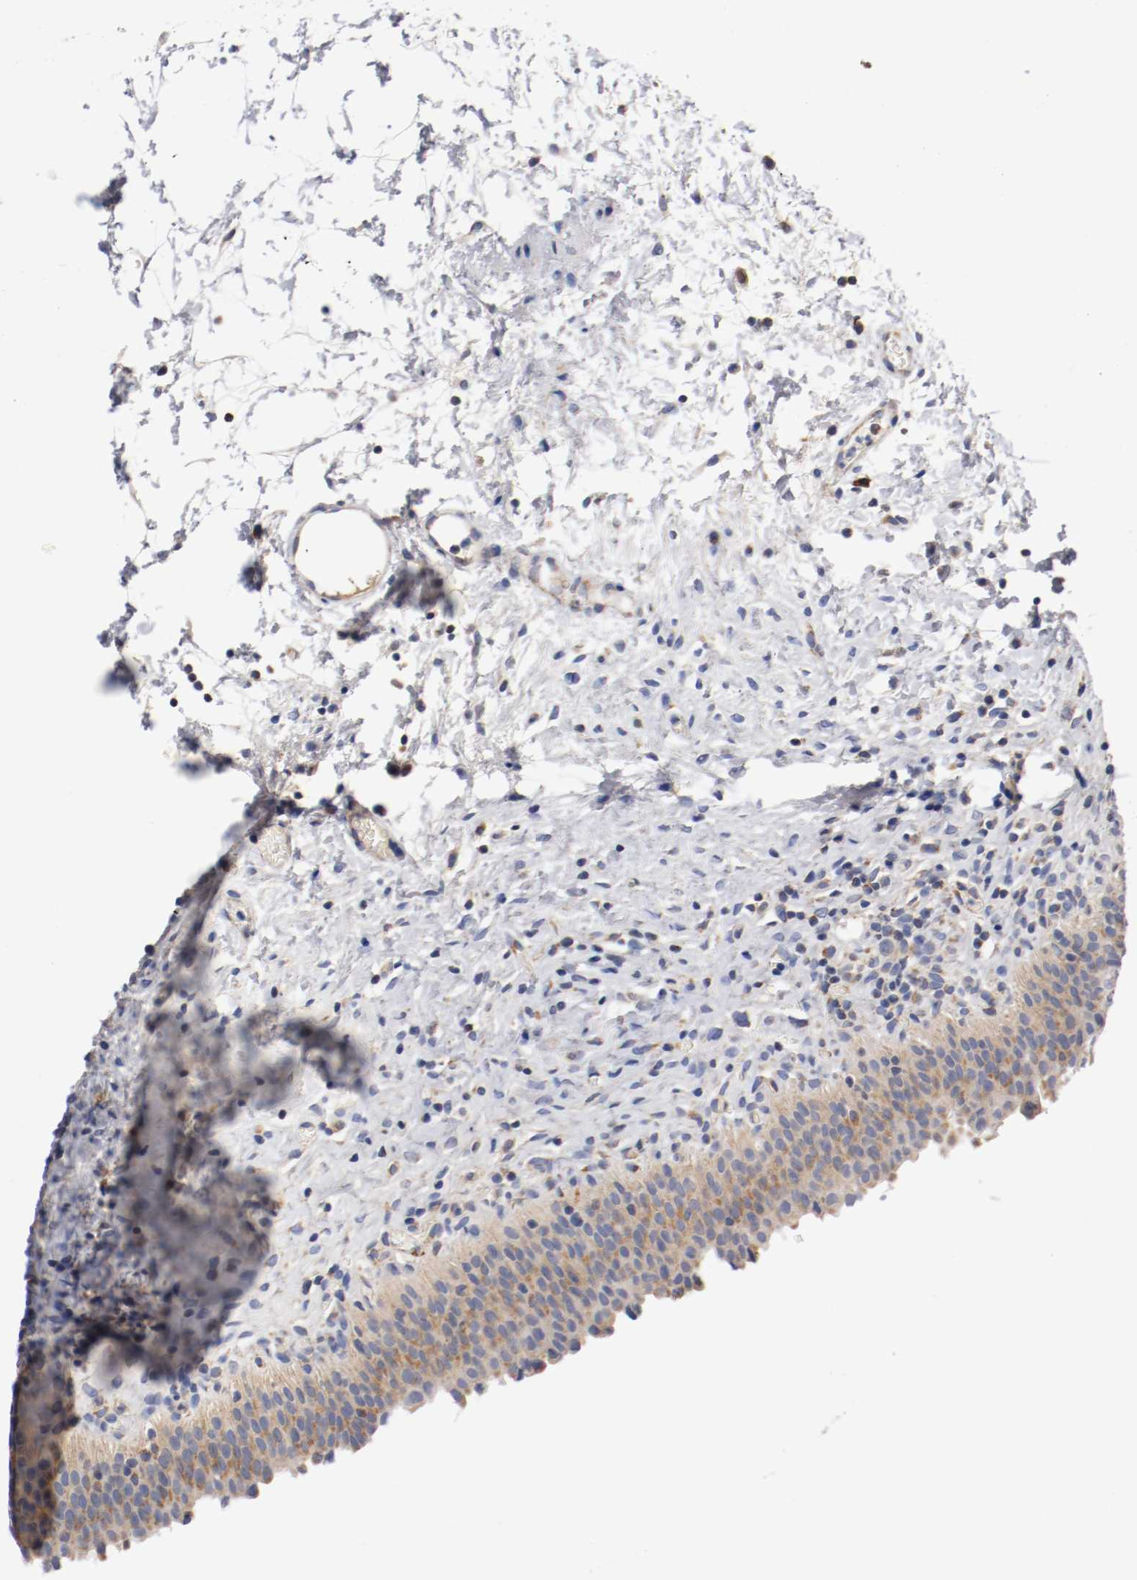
{"staining": {"intensity": "weak", "quantity": "25%-75%", "location": "cytoplasmic/membranous"}, "tissue": "urinary bladder", "cell_type": "Urothelial cells", "image_type": "normal", "snomed": [{"axis": "morphology", "description": "Normal tissue, NOS"}, {"axis": "topography", "description": "Urinary bladder"}], "caption": "IHC photomicrograph of normal human urinary bladder stained for a protein (brown), which shows low levels of weak cytoplasmic/membranous positivity in approximately 25%-75% of urothelial cells.", "gene": "PCSK6", "patient": {"sex": "male", "age": 51}}